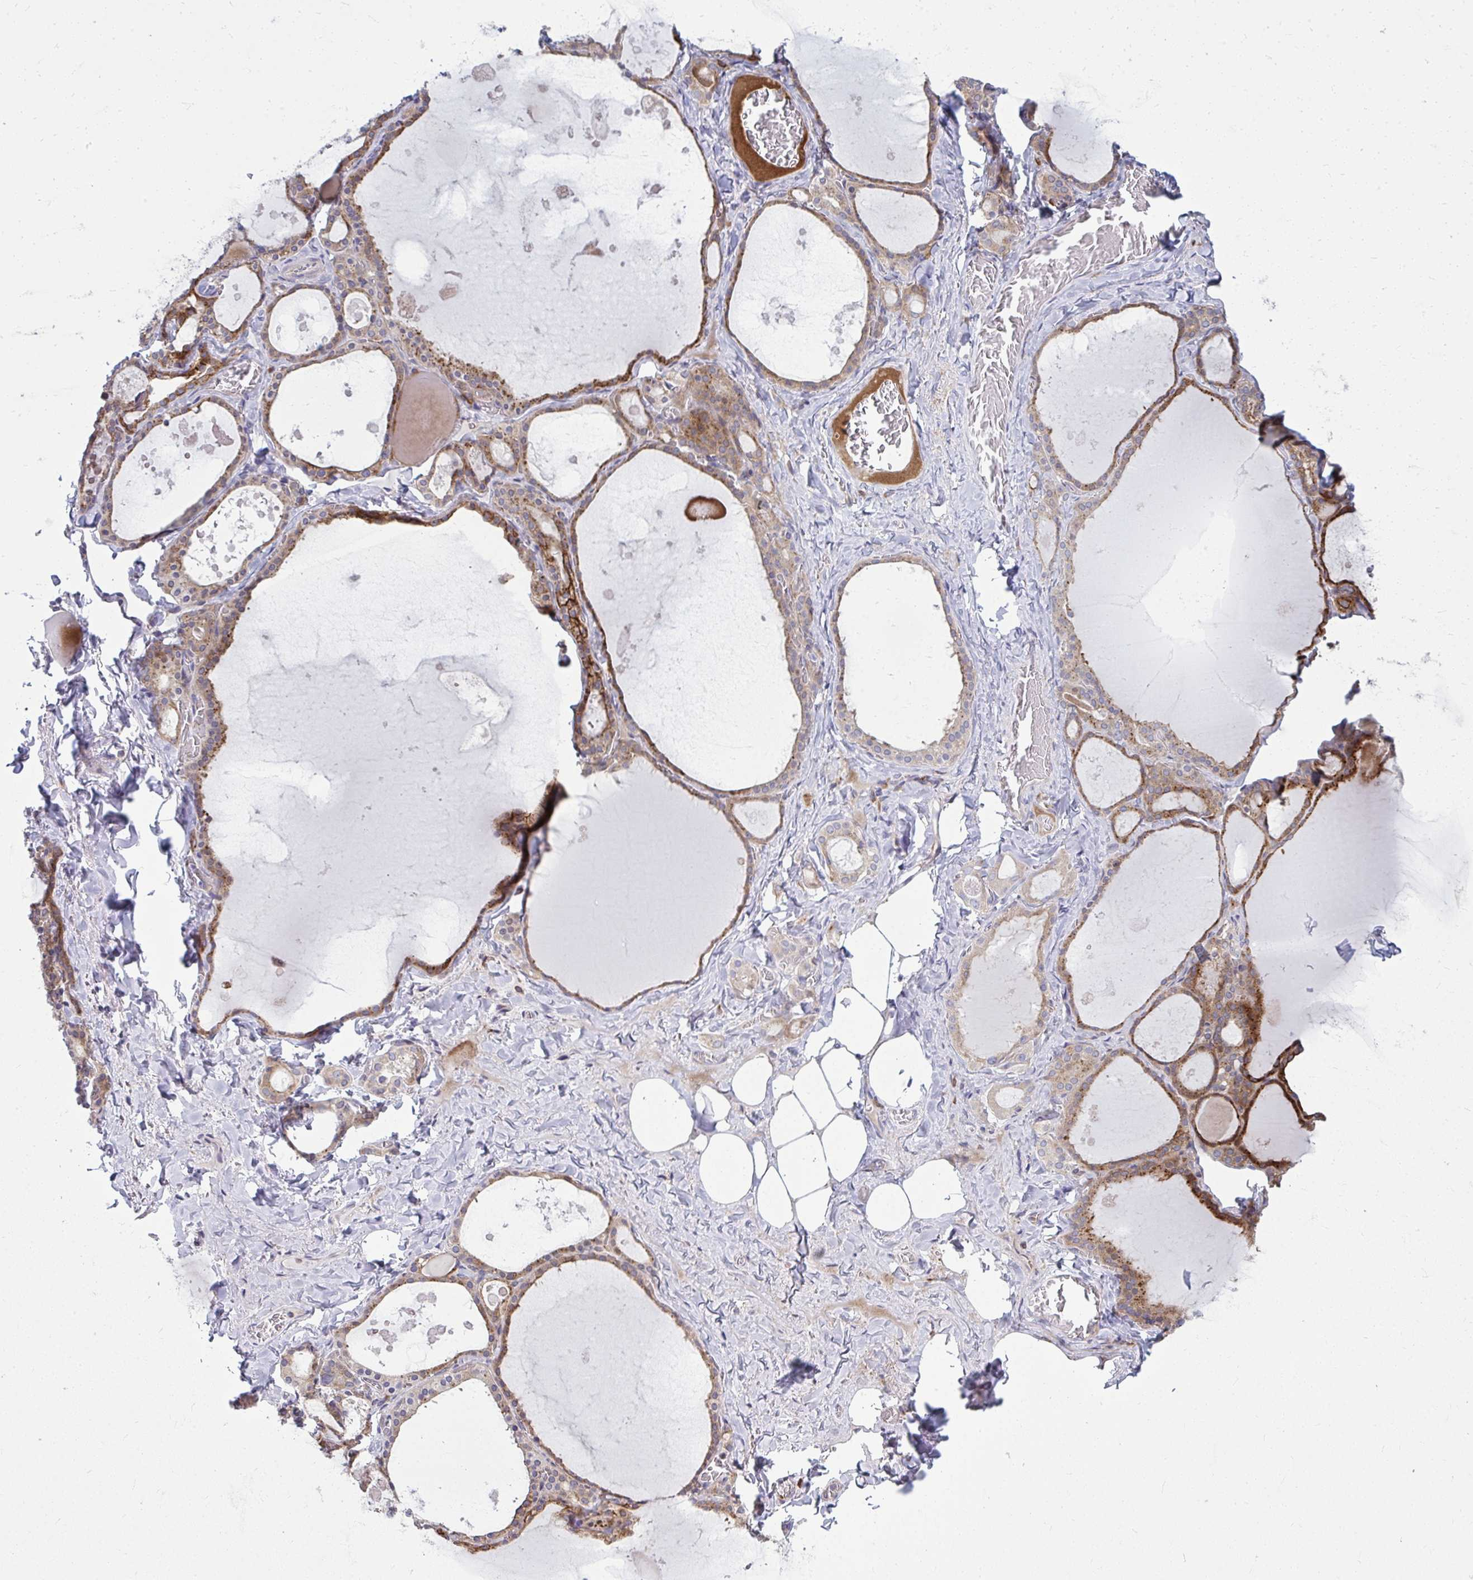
{"staining": {"intensity": "moderate", "quantity": ">75%", "location": "cytoplasmic/membranous"}, "tissue": "thyroid gland", "cell_type": "Glandular cells", "image_type": "normal", "snomed": [{"axis": "morphology", "description": "Normal tissue, NOS"}, {"axis": "topography", "description": "Thyroid gland"}], "caption": "Immunohistochemistry staining of unremarkable thyroid gland, which exhibits medium levels of moderate cytoplasmic/membranous staining in about >75% of glandular cells indicating moderate cytoplasmic/membranous protein expression. The staining was performed using DAB (brown) for protein detection and nuclei were counterstained in hematoxylin (blue).", "gene": "GFPT2", "patient": {"sex": "male", "age": 56}}